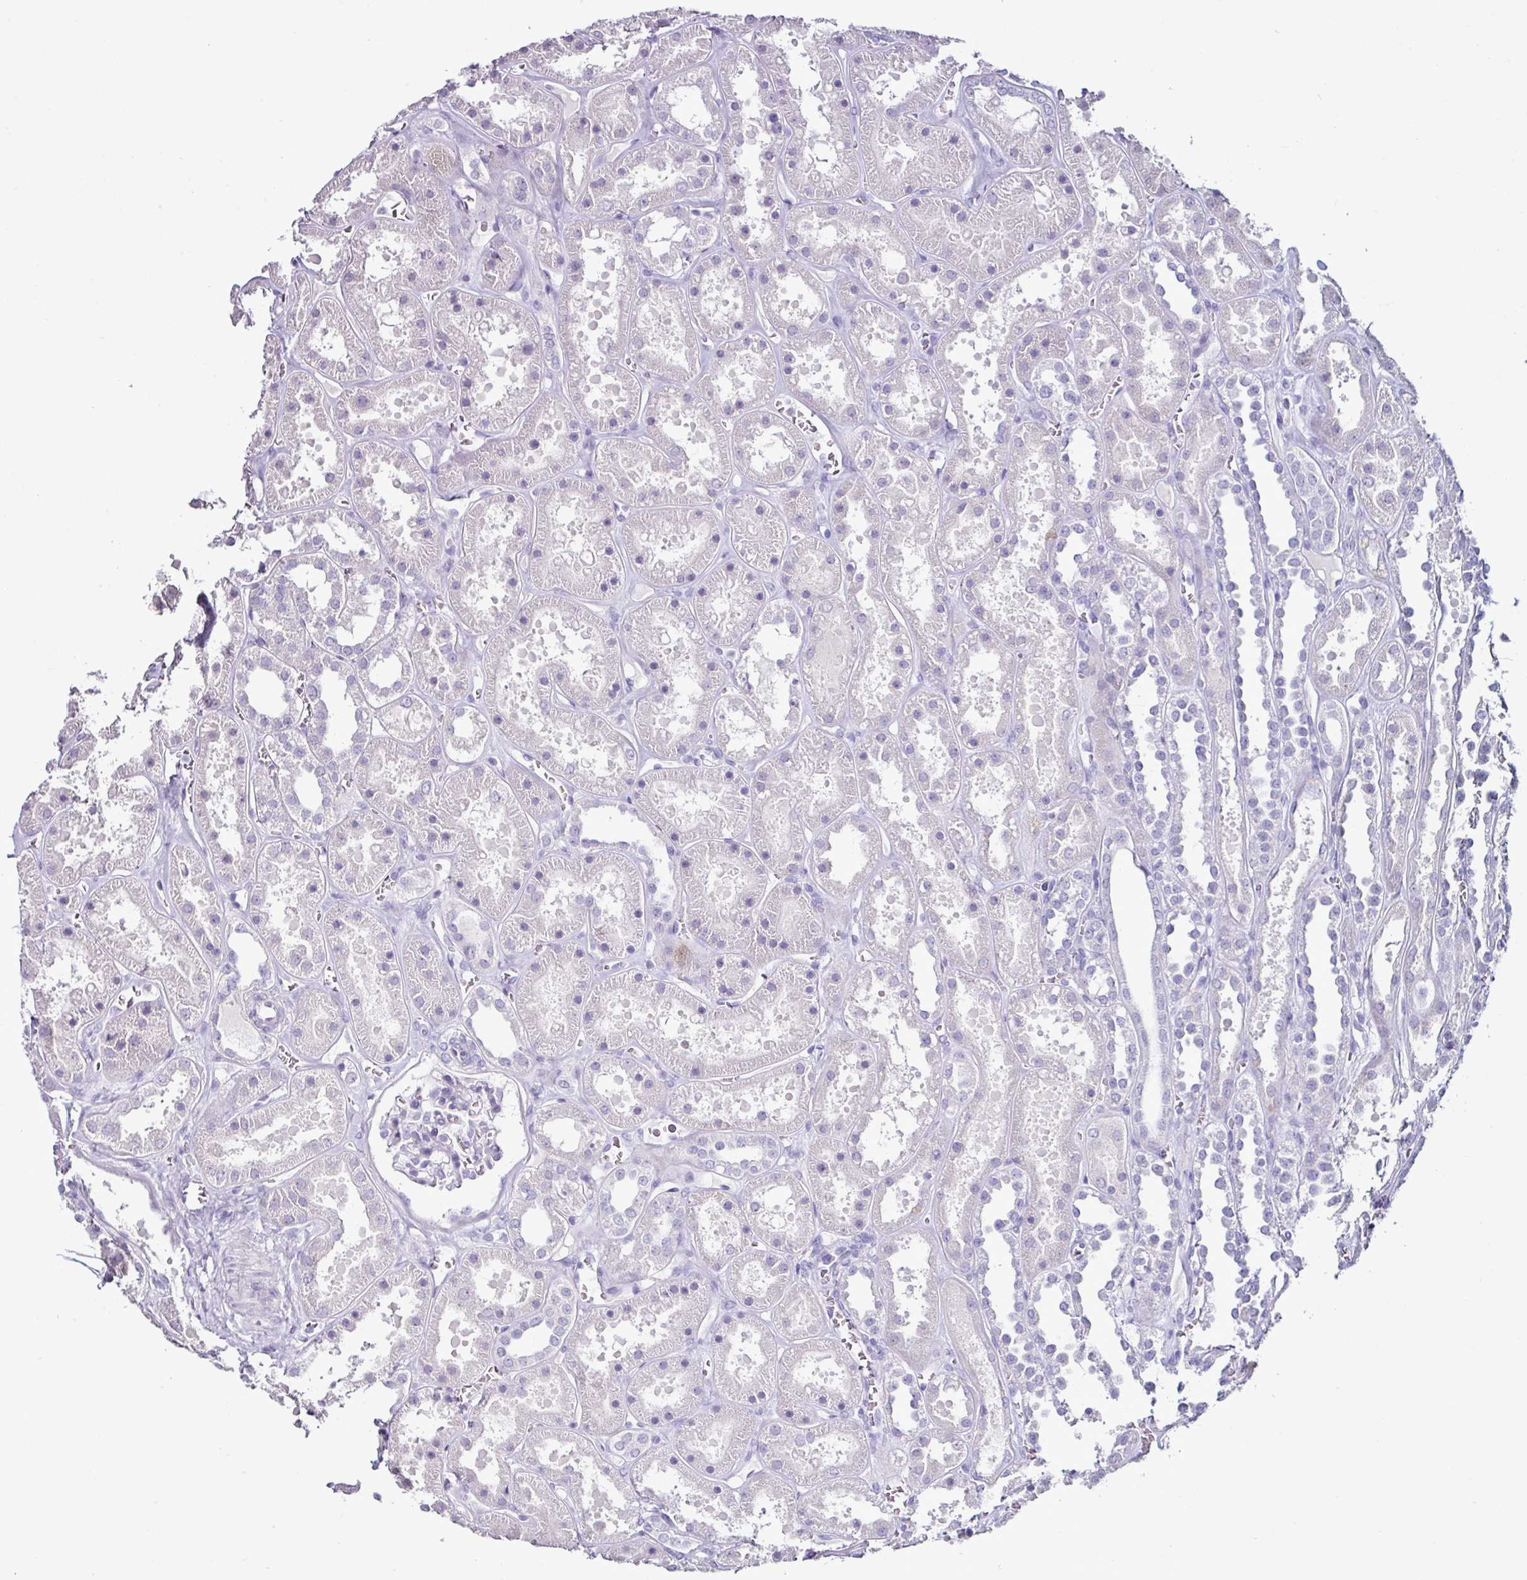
{"staining": {"intensity": "negative", "quantity": "none", "location": "none"}, "tissue": "kidney", "cell_type": "Cells in glomeruli", "image_type": "normal", "snomed": [{"axis": "morphology", "description": "Normal tissue, NOS"}, {"axis": "topography", "description": "Kidney"}], "caption": "This micrograph is of benign kidney stained with immunohistochemistry (IHC) to label a protein in brown with the nuclei are counter-stained blue. There is no positivity in cells in glomeruli.", "gene": "GLP2R", "patient": {"sex": "female", "age": 41}}